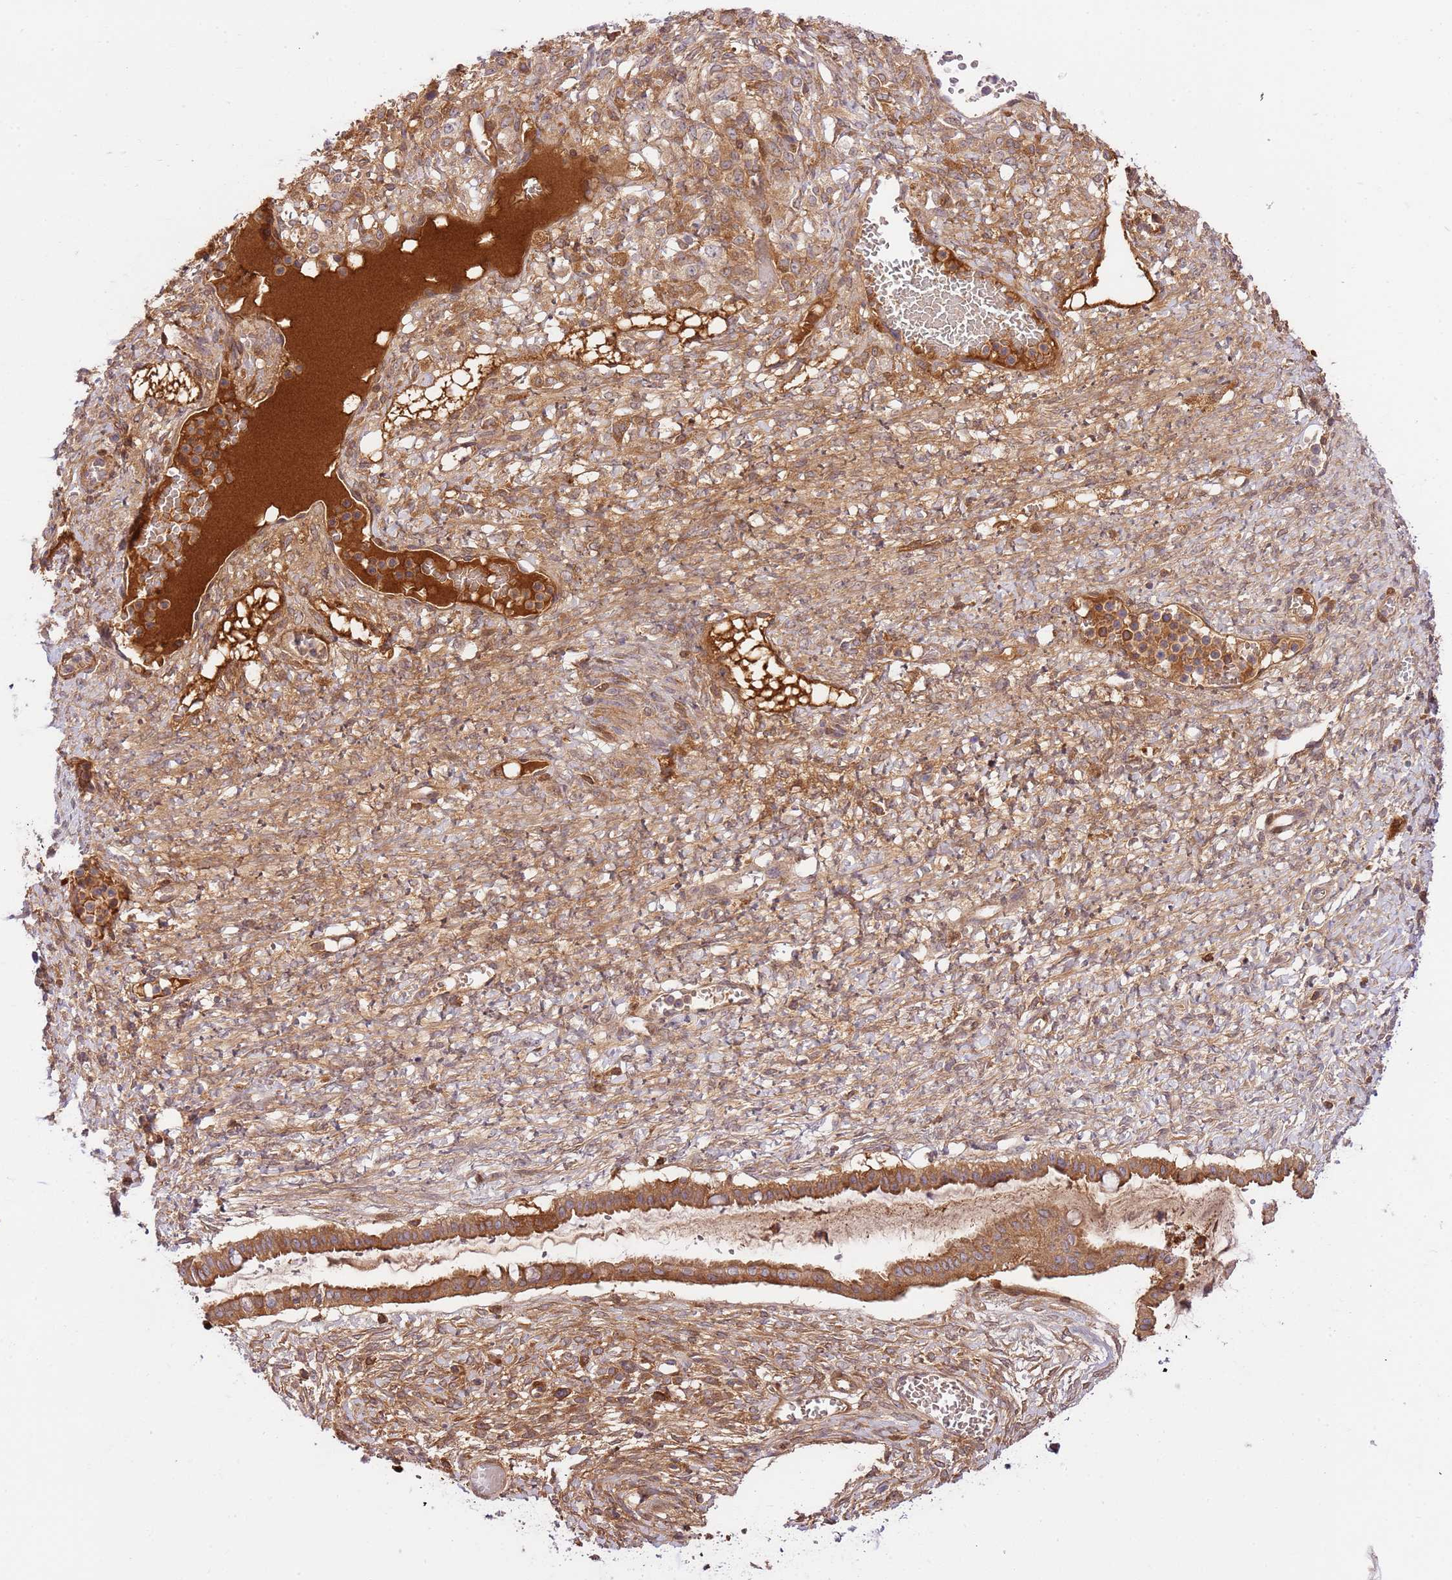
{"staining": {"intensity": "moderate", "quantity": ">75%", "location": "cytoplasmic/membranous"}, "tissue": "ovarian cancer", "cell_type": "Tumor cells", "image_type": "cancer", "snomed": [{"axis": "morphology", "description": "Cystadenocarcinoma, mucinous, NOS"}, {"axis": "topography", "description": "Ovary"}], "caption": "A high-resolution image shows IHC staining of ovarian cancer (mucinous cystadenocarcinoma), which demonstrates moderate cytoplasmic/membranous positivity in approximately >75% of tumor cells. (DAB = brown stain, brightfield microscopy at high magnification).", "gene": "C8G", "patient": {"sex": "female", "age": 73}}